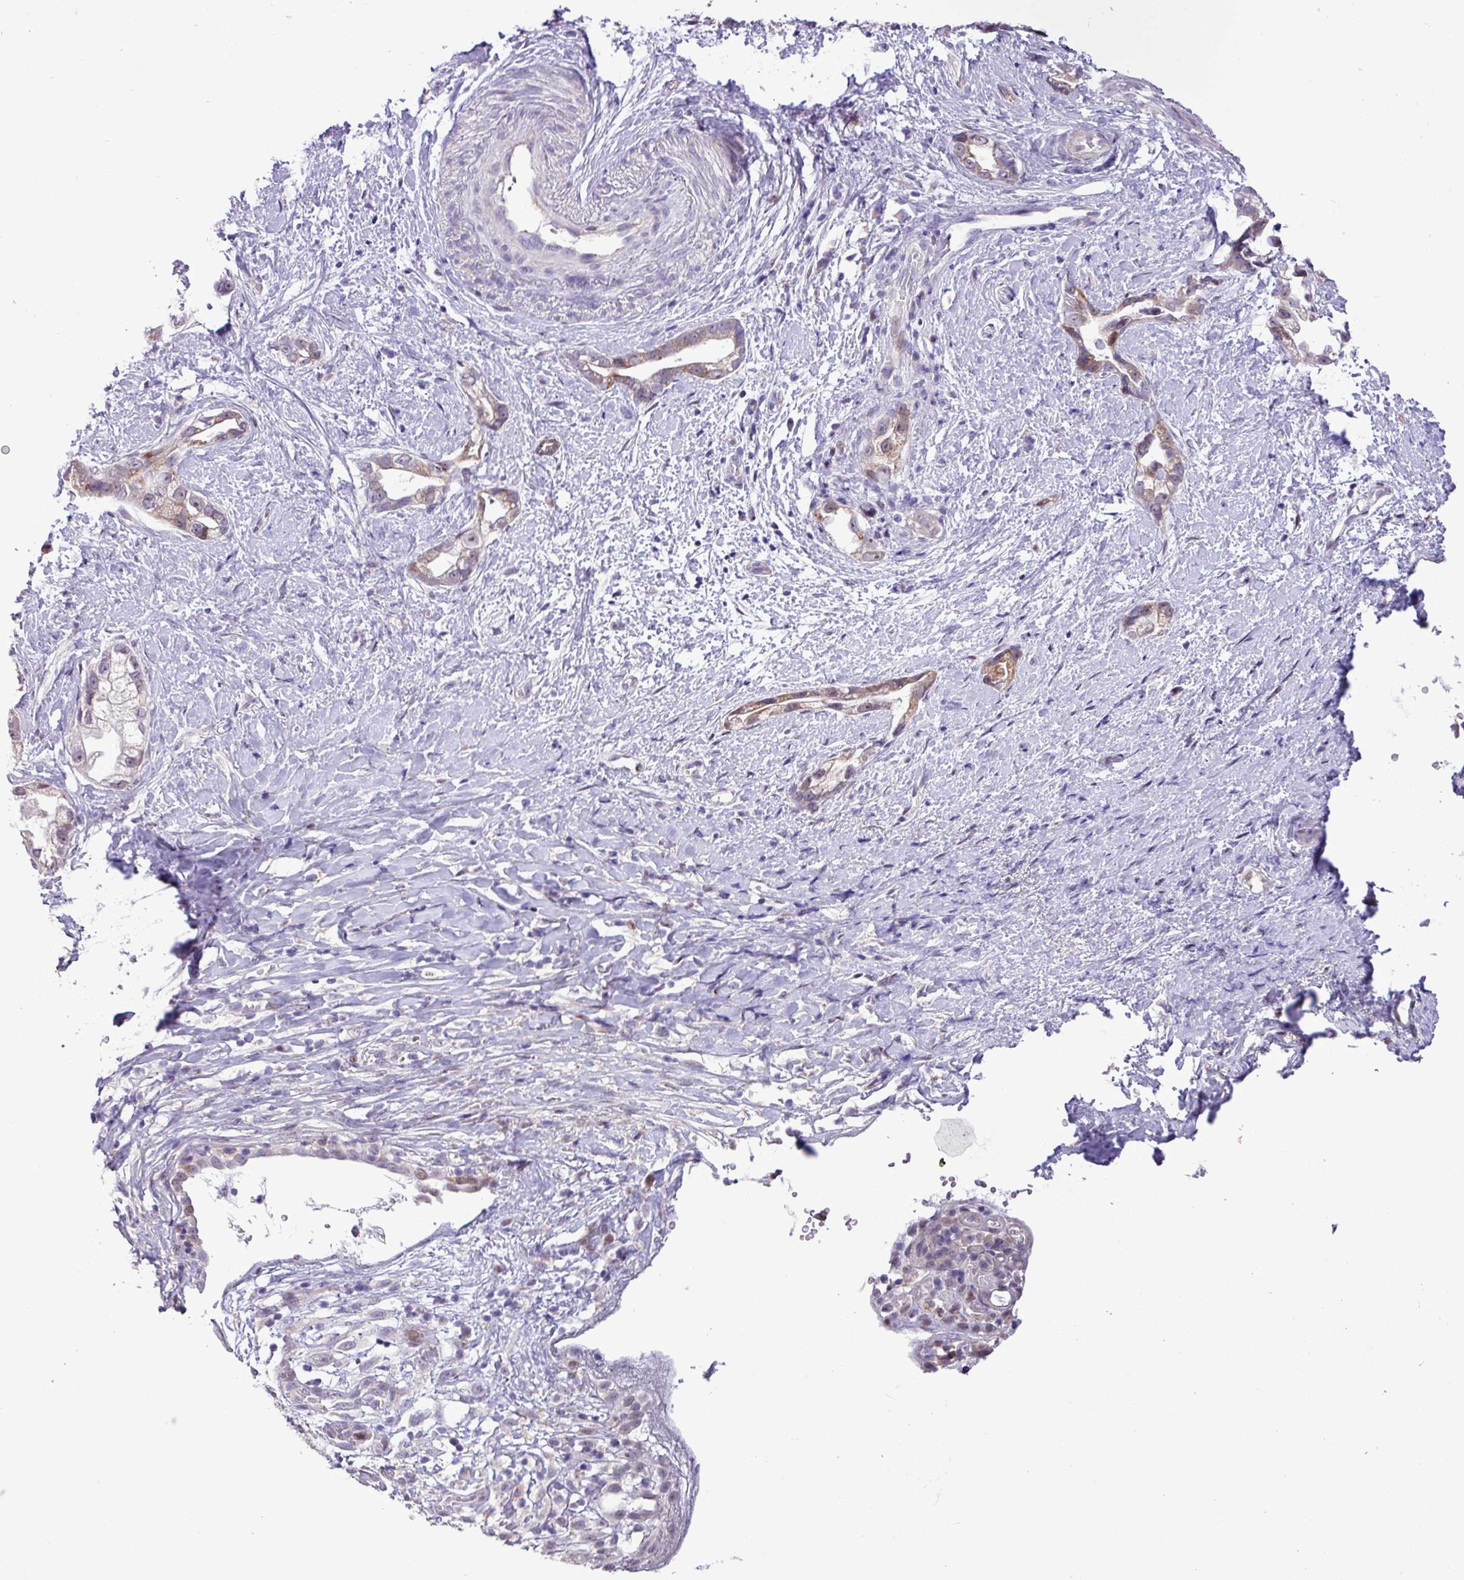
{"staining": {"intensity": "weak", "quantity": "25%-75%", "location": "cytoplasmic/membranous,nuclear"}, "tissue": "stomach cancer", "cell_type": "Tumor cells", "image_type": "cancer", "snomed": [{"axis": "morphology", "description": "Adenocarcinoma, NOS"}, {"axis": "topography", "description": "Stomach"}], "caption": "Human stomach adenocarcinoma stained with a brown dye shows weak cytoplasmic/membranous and nuclear positive expression in approximately 25%-75% of tumor cells.", "gene": "ZNF354A", "patient": {"sex": "male", "age": 55}}